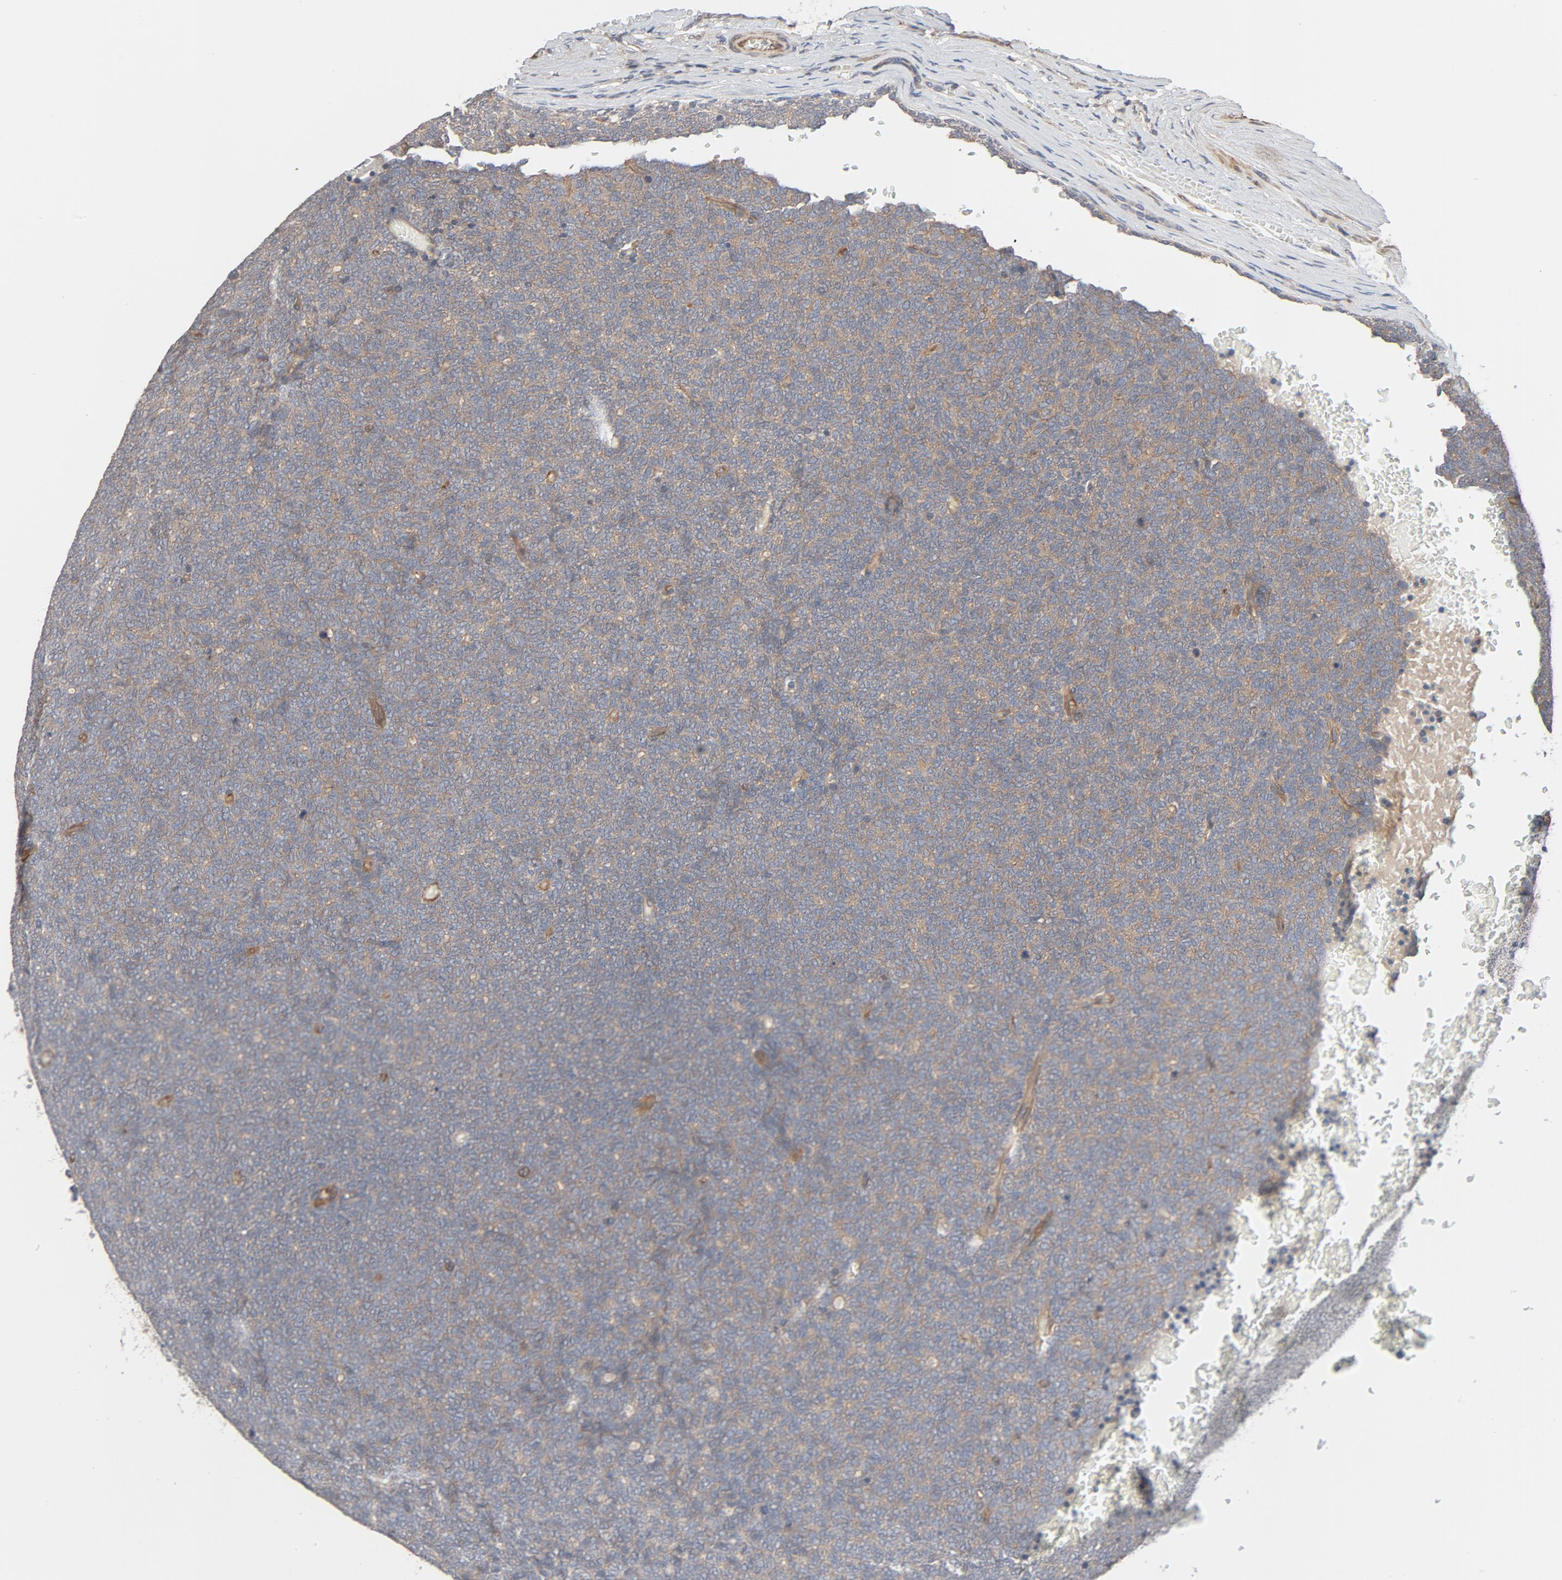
{"staining": {"intensity": "moderate", "quantity": ">75%", "location": "cytoplasmic/membranous"}, "tissue": "renal cancer", "cell_type": "Tumor cells", "image_type": "cancer", "snomed": [{"axis": "morphology", "description": "Neoplasm, malignant, NOS"}, {"axis": "topography", "description": "Kidney"}], "caption": "Human renal malignant neoplasm stained for a protein (brown) shows moderate cytoplasmic/membranous positive expression in about >75% of tumor cells.", "gene": "TRIOBP", "patient": {"sex": "male", "age": 28}}